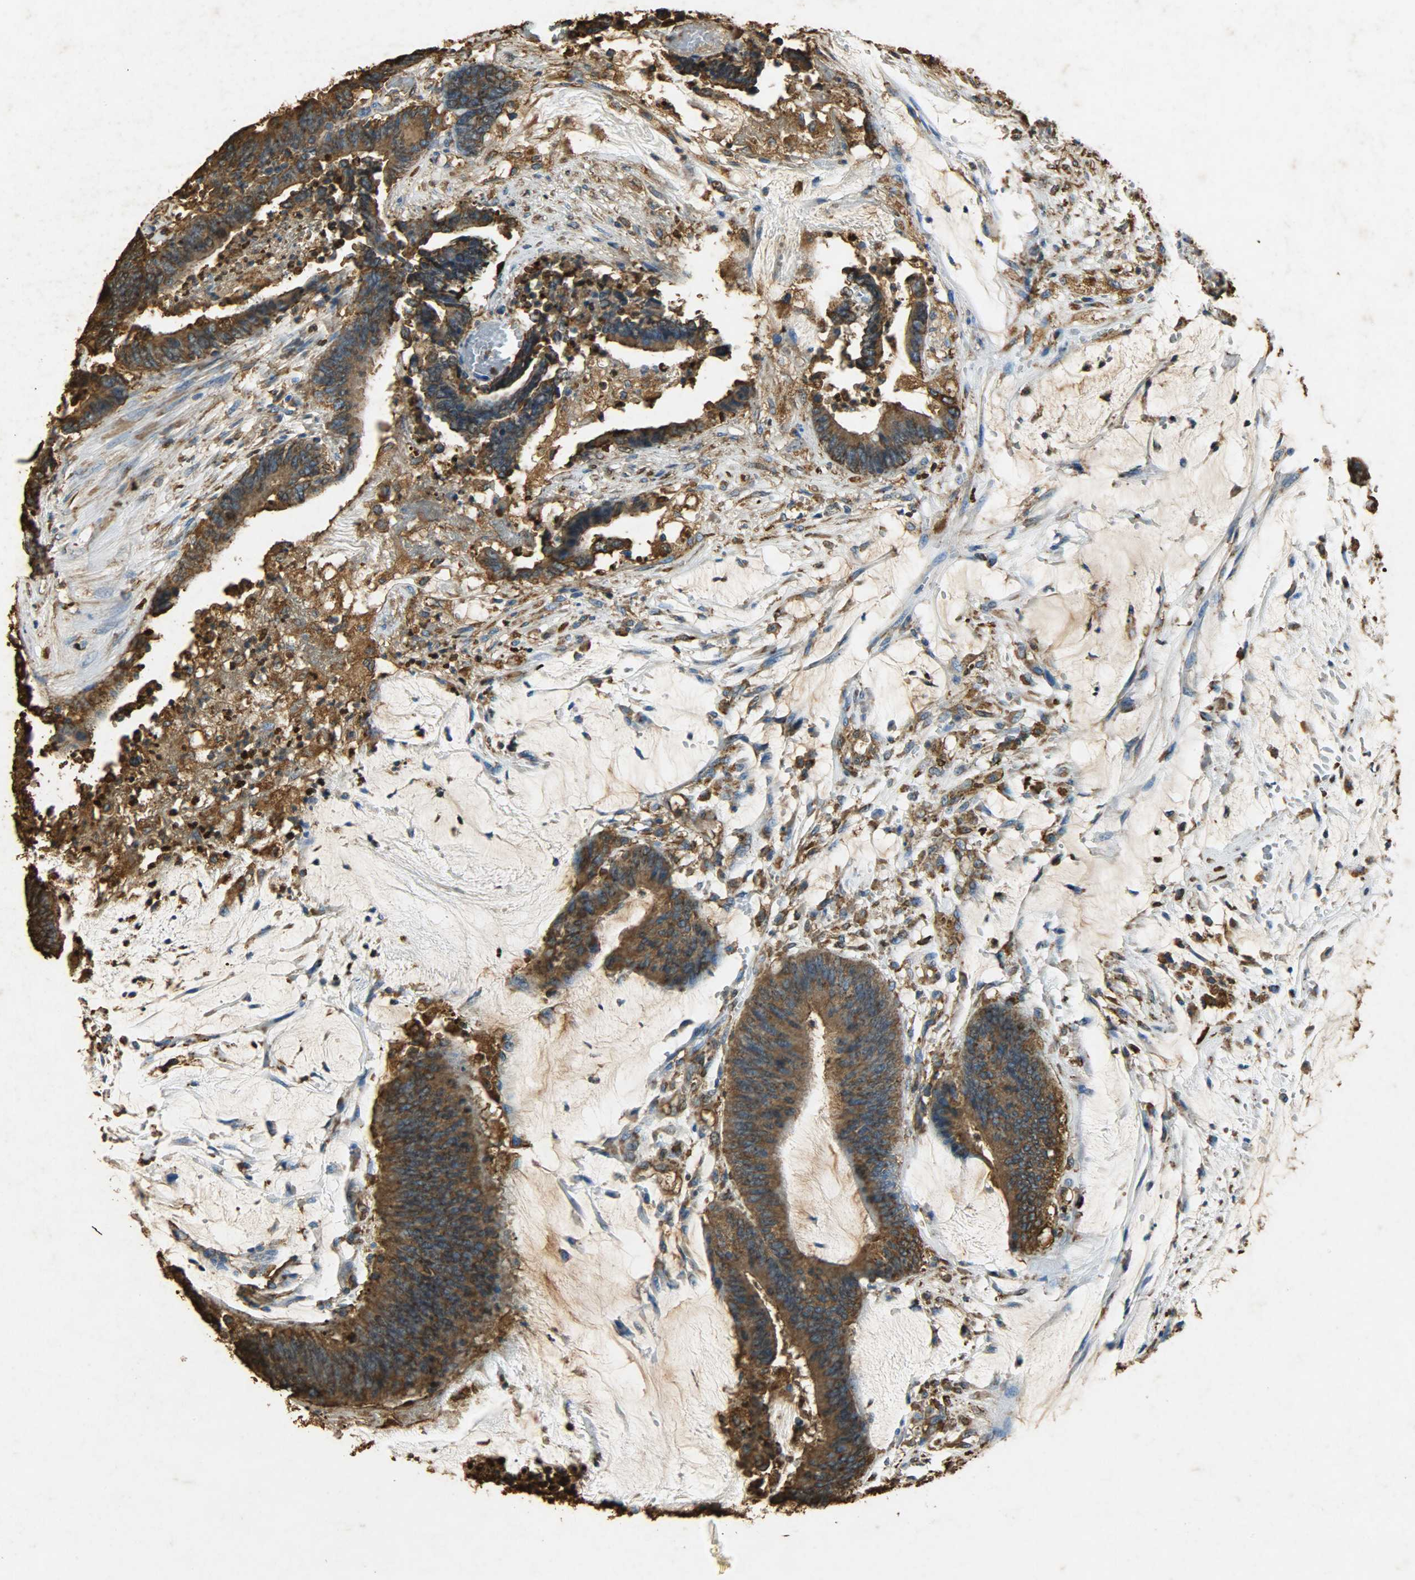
{"staining": {"intensity": "moderate", "quantity": ">75%", "location": "cytoplasmic/membranous"}, "tissue": "colorectal cancer", "cell_type": "Tumor cells", "image_type": "cancer", "snomed": [{"axis": "morphology", "description": "Adenocarcinoma, NOS"}, {"axis": "topography", "description": "Rectum"}], "caption": "Tumor cells display moderate cytoplasmic/membranous staining in about >75% of cells in adenocarcinoma (colorectal).", "gene": "HSP90B1", "patient": {"sex": "female", "age": 66}}